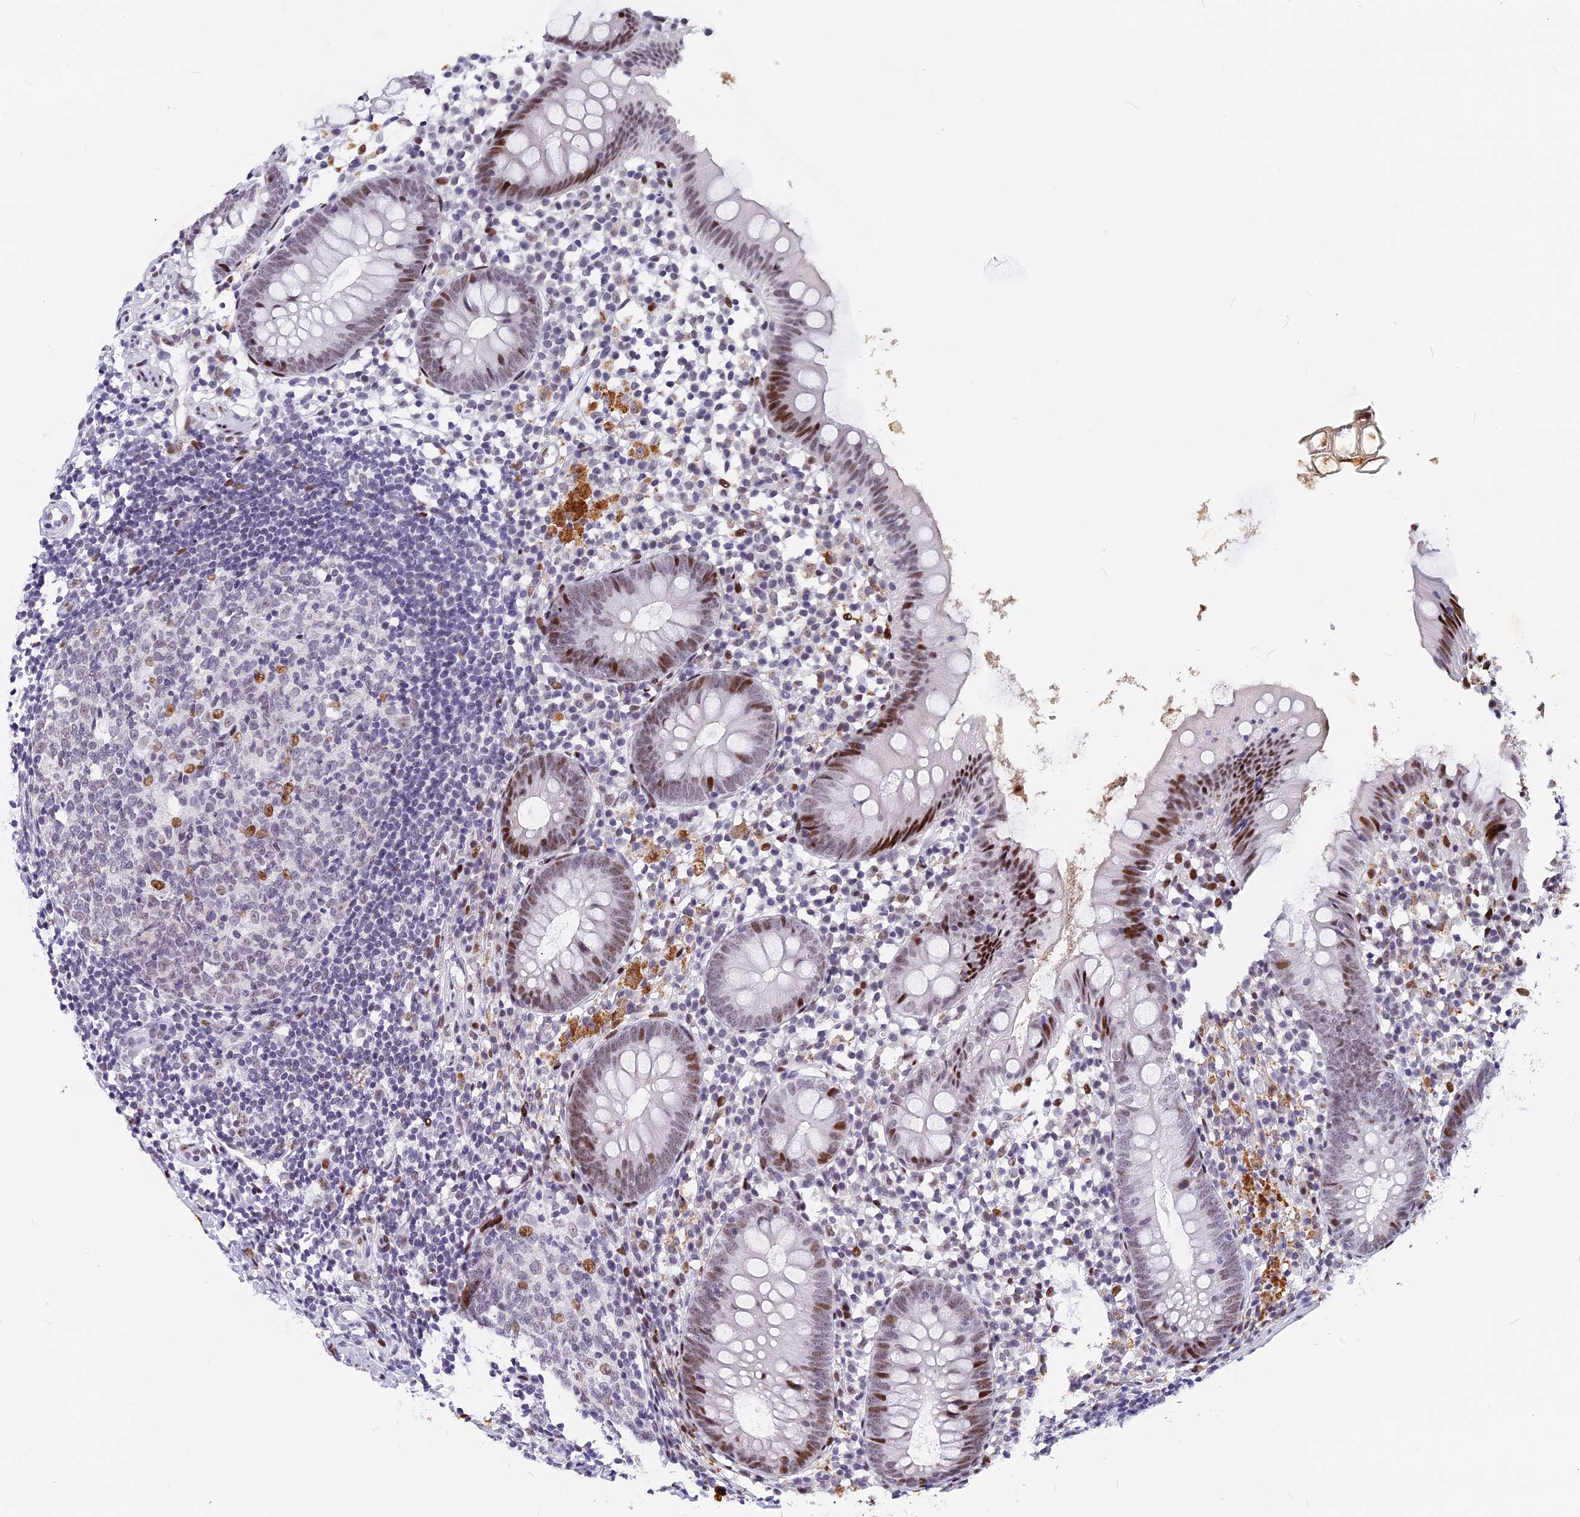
{"staining": {"intensity": "strong", "quantity": "<25%", "location": "nuclear"}, "tissue": "appendix", "cell_type": "Glandular cells", "image_type": "normal", "snomed": [{"axis": "morphology", "description": "Normal tissue, NOS"}, {"axis": "topography", "description": "Appendix"}], "caption": "DAB immunohistochemical staining of unremarkable human appendix demonstrates strong nuclear protein expression in about <25% of glandular cells.", "gene": "NSA2", "patient": {"sex": "female", "age": 20}}